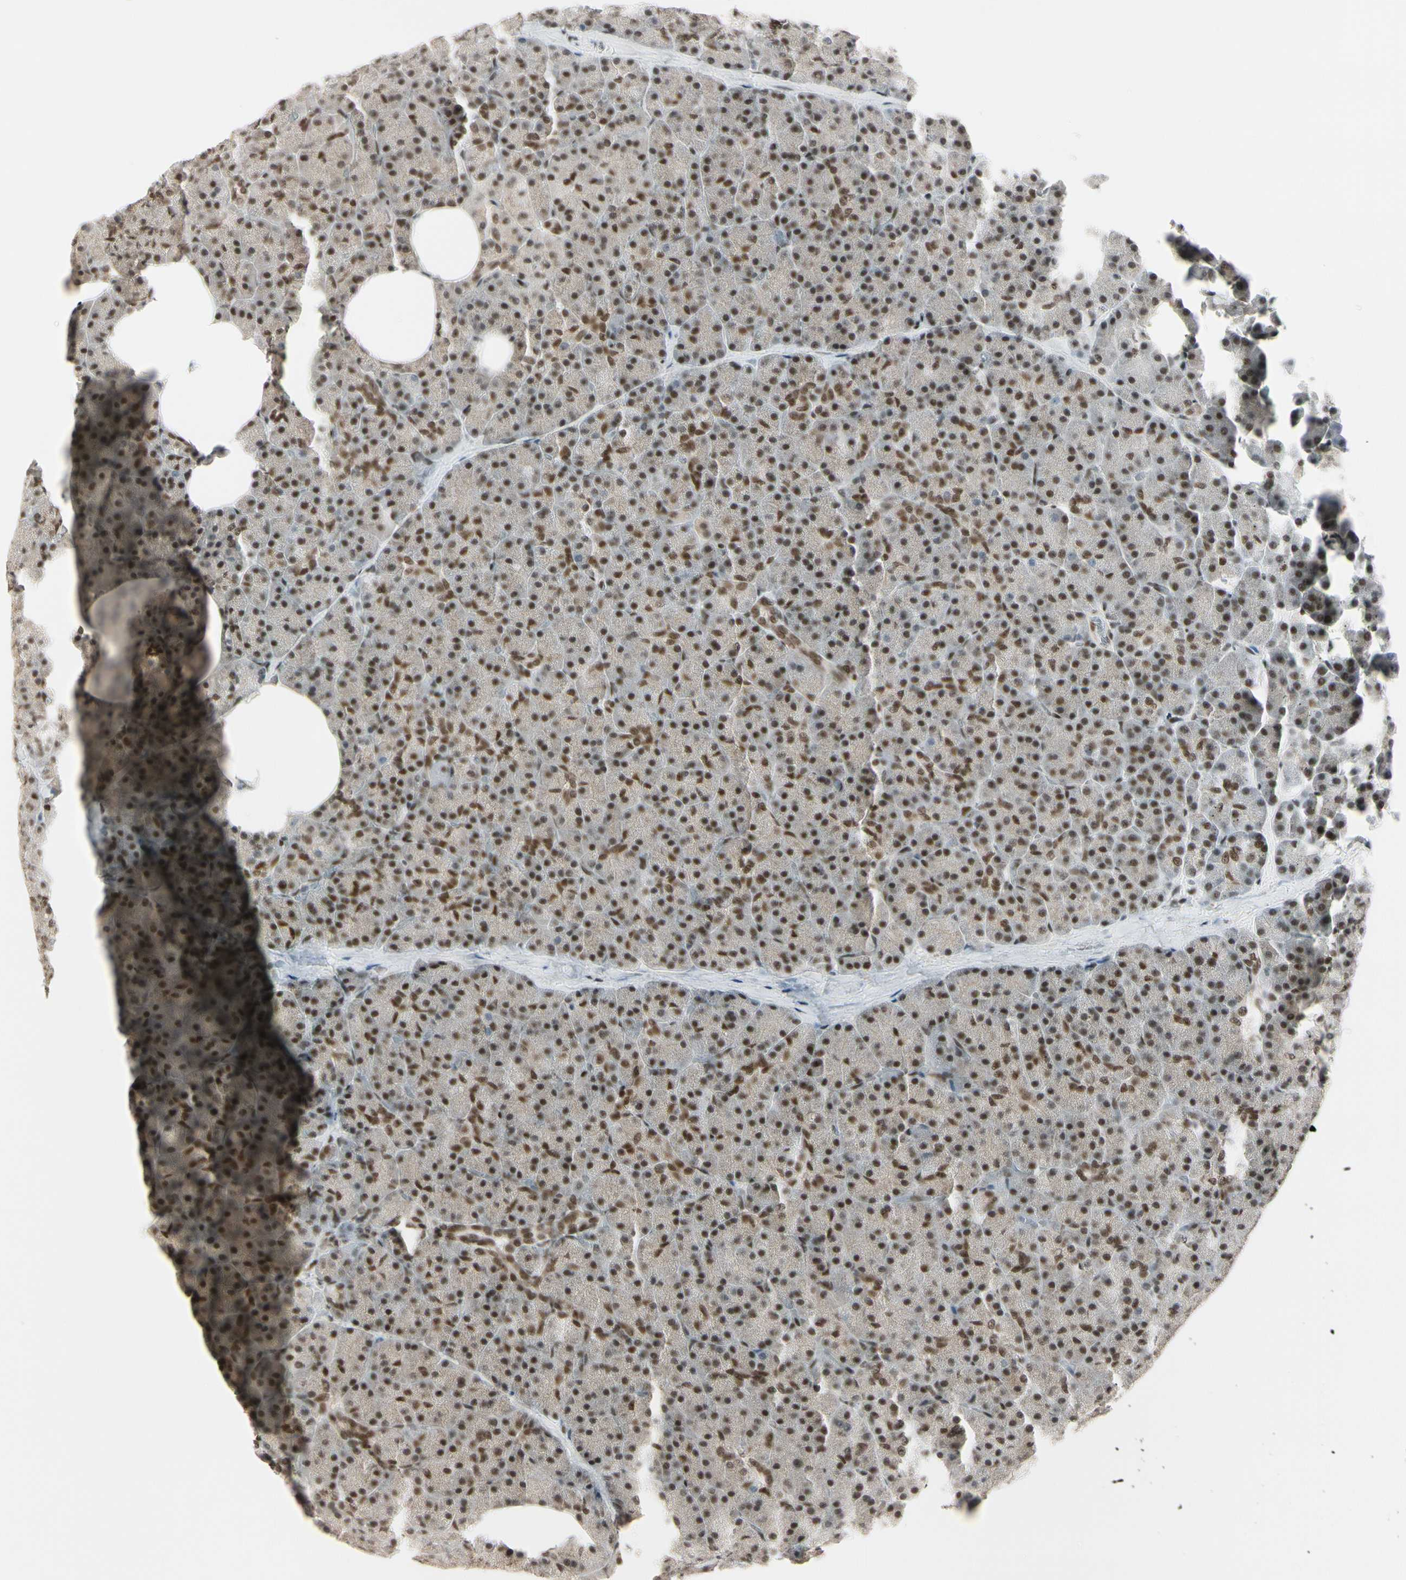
{"staining": {"intensity": "strong", "quantity": ">75%", "location": "nuclear"}, "tissue": "pancreas", "cell_type": "Exocrine glandular cells", "image_type": "normal", "snomed": [{"axis": "morphology", "description": "Normal tissue, NOS"}, {"axis": "topography", "description": "Pancreas"}], "caption": "DAB immunohistochemical staining of normal human pancreas shows strong nuclear protein expression in approximately >75% of exocrine glandular cells.", "gene": "CHAMP1", "patient": {"sex": "female", "age": 35}}